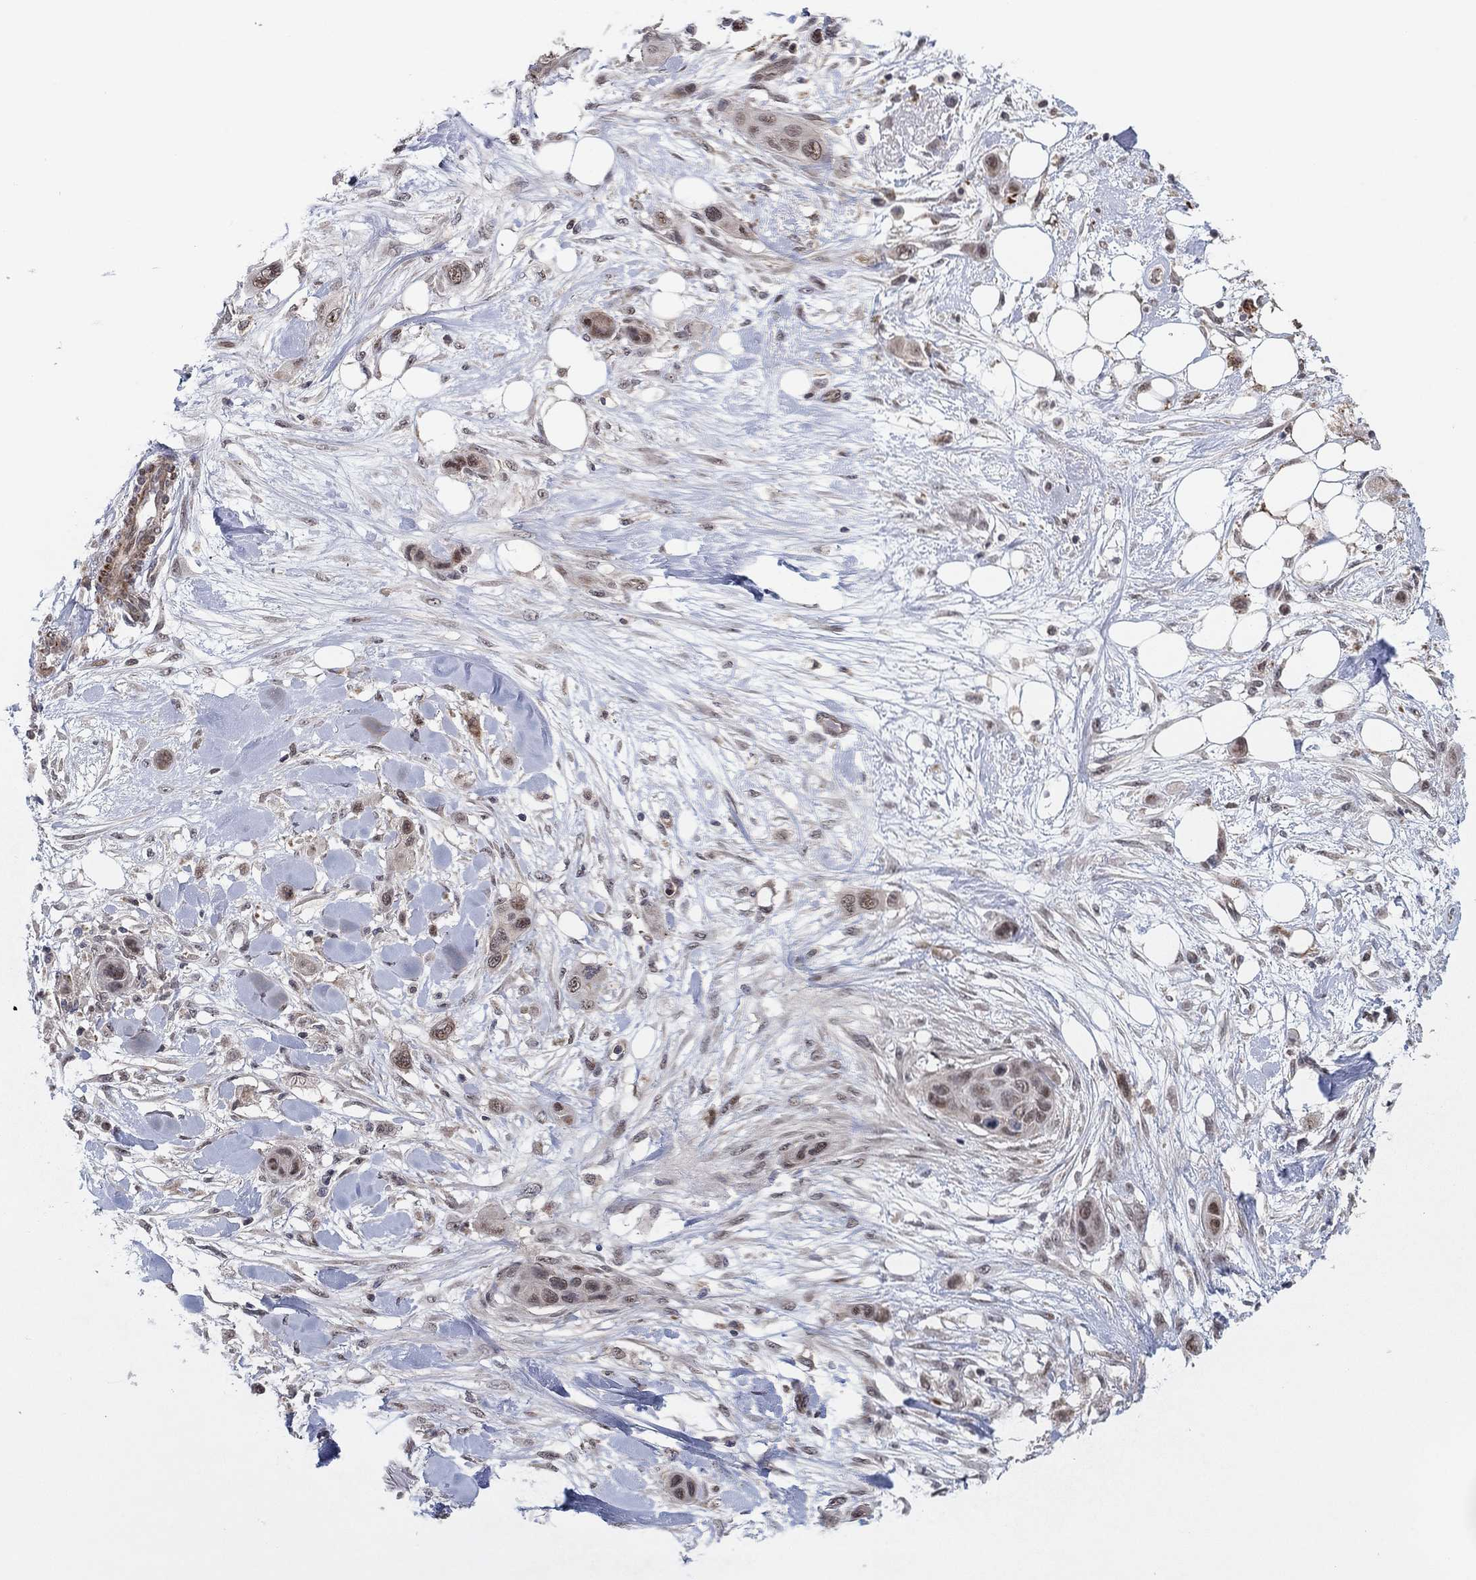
{"staining": {"intensity": "moderate", "quantity": "25%-75%", "location": "nuclear"}, "tissue": "skin cancer", "cell_type": "Tumor cells", "image_type": "cancer", "snomed": [{"axis": "morphology", "description": "Squamous cell carcinoma, NOS"}, {"axis": "topography", "description": "Skin"}], "caption": "Human squamous cell carcinoma (skin) stained with a brown dye displays moderate nuclear positive expression in approximately 25%-75% of tumor cells.", "gene": "ZNF395", "patient": {"sex": "male", "age": 79}}